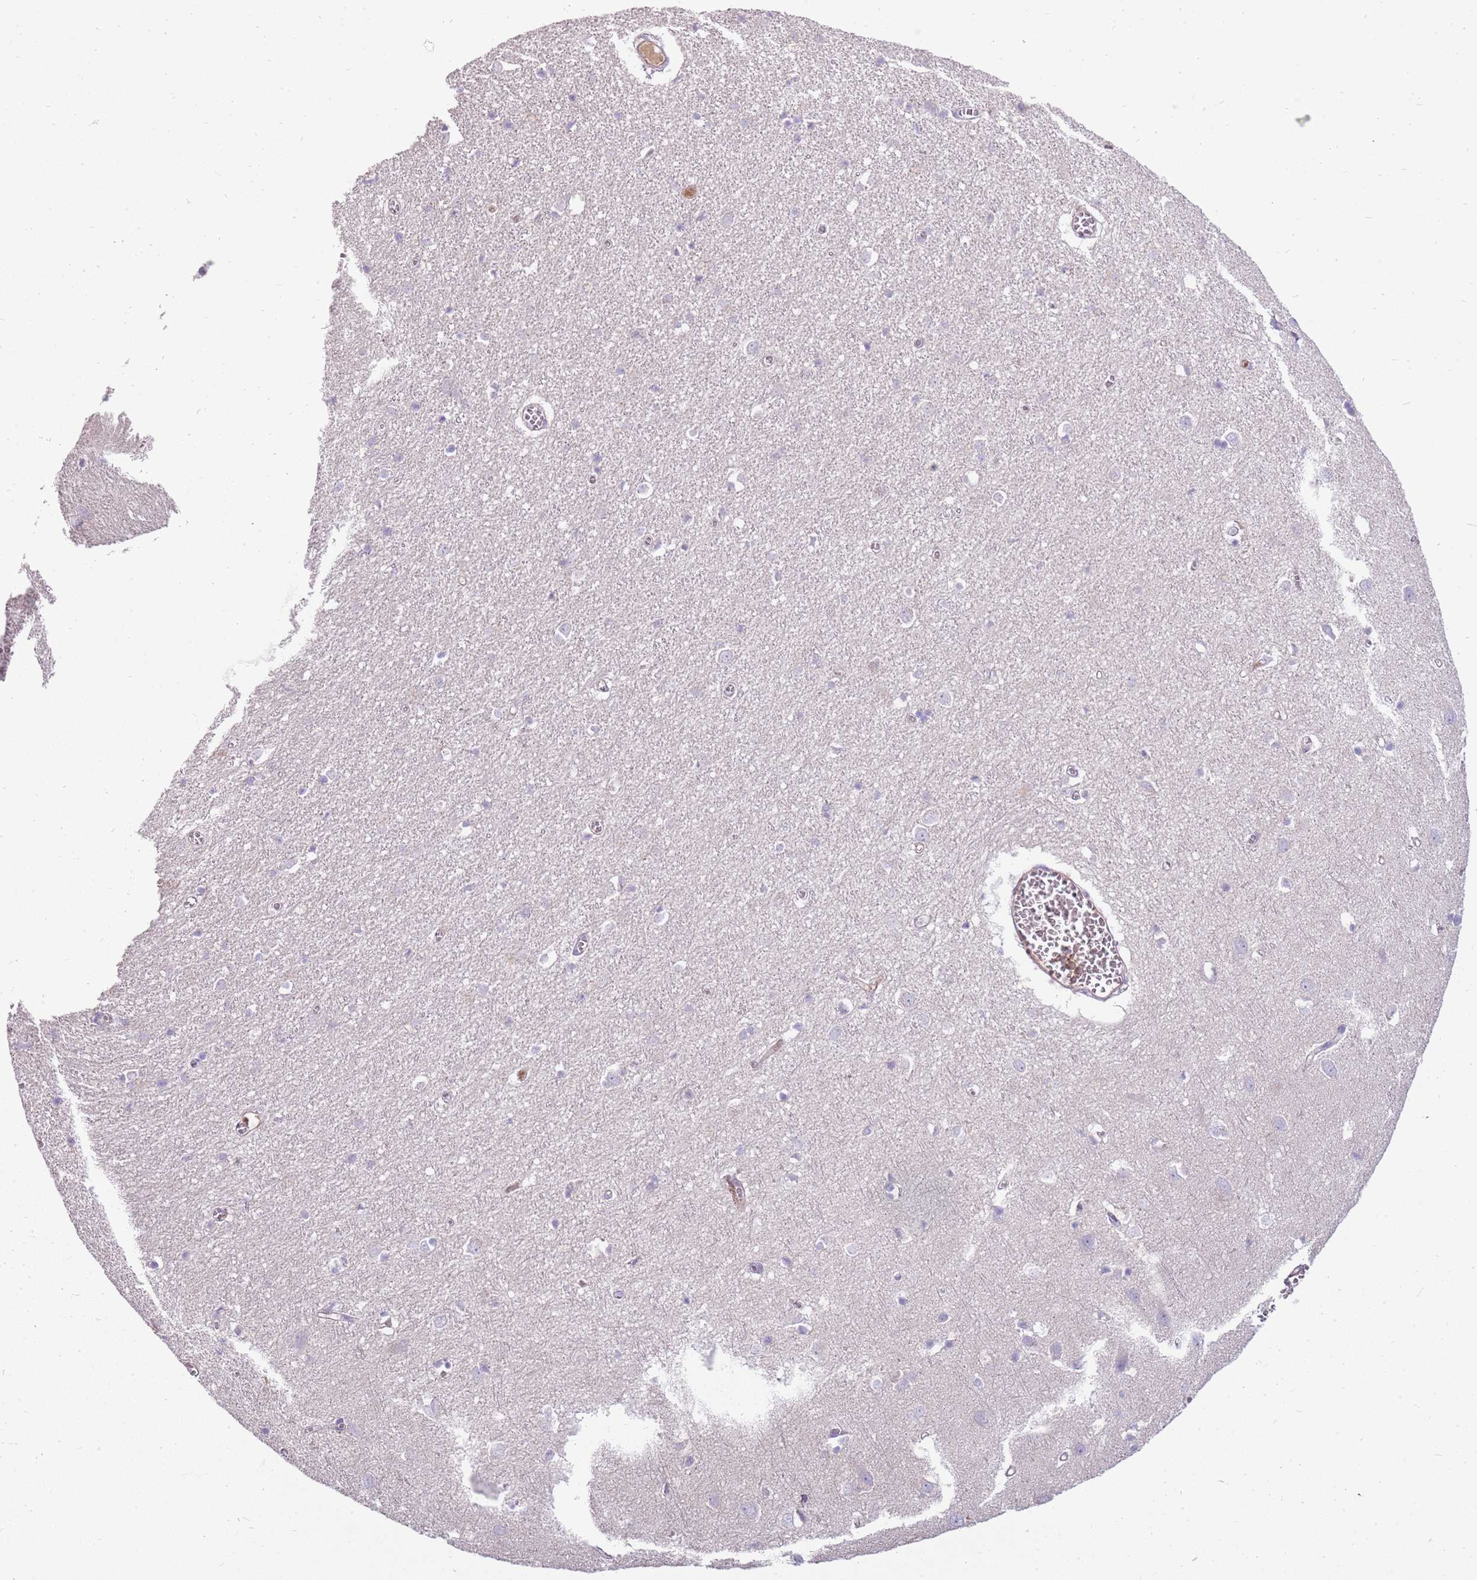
{"staining": {"intensity": "negative", "quantity": "none", "location": "none"}, "tissue": "cerebral cortex", "cell_type": "Endothelial cells", "image_type": "normal", "snomed": [{"axis": "morphology", "description": "Normal tissue, NOS"}, {"axis": "topography", "description": "Cerebral cortex"}], "caption": "Micrograph shows no protein positivity in endothelial cells of unremarkable cerebral cortex. Nuclei are stained in blue.", "gene": "MCUB", "patient": {"sex": "female", "age": 64}}